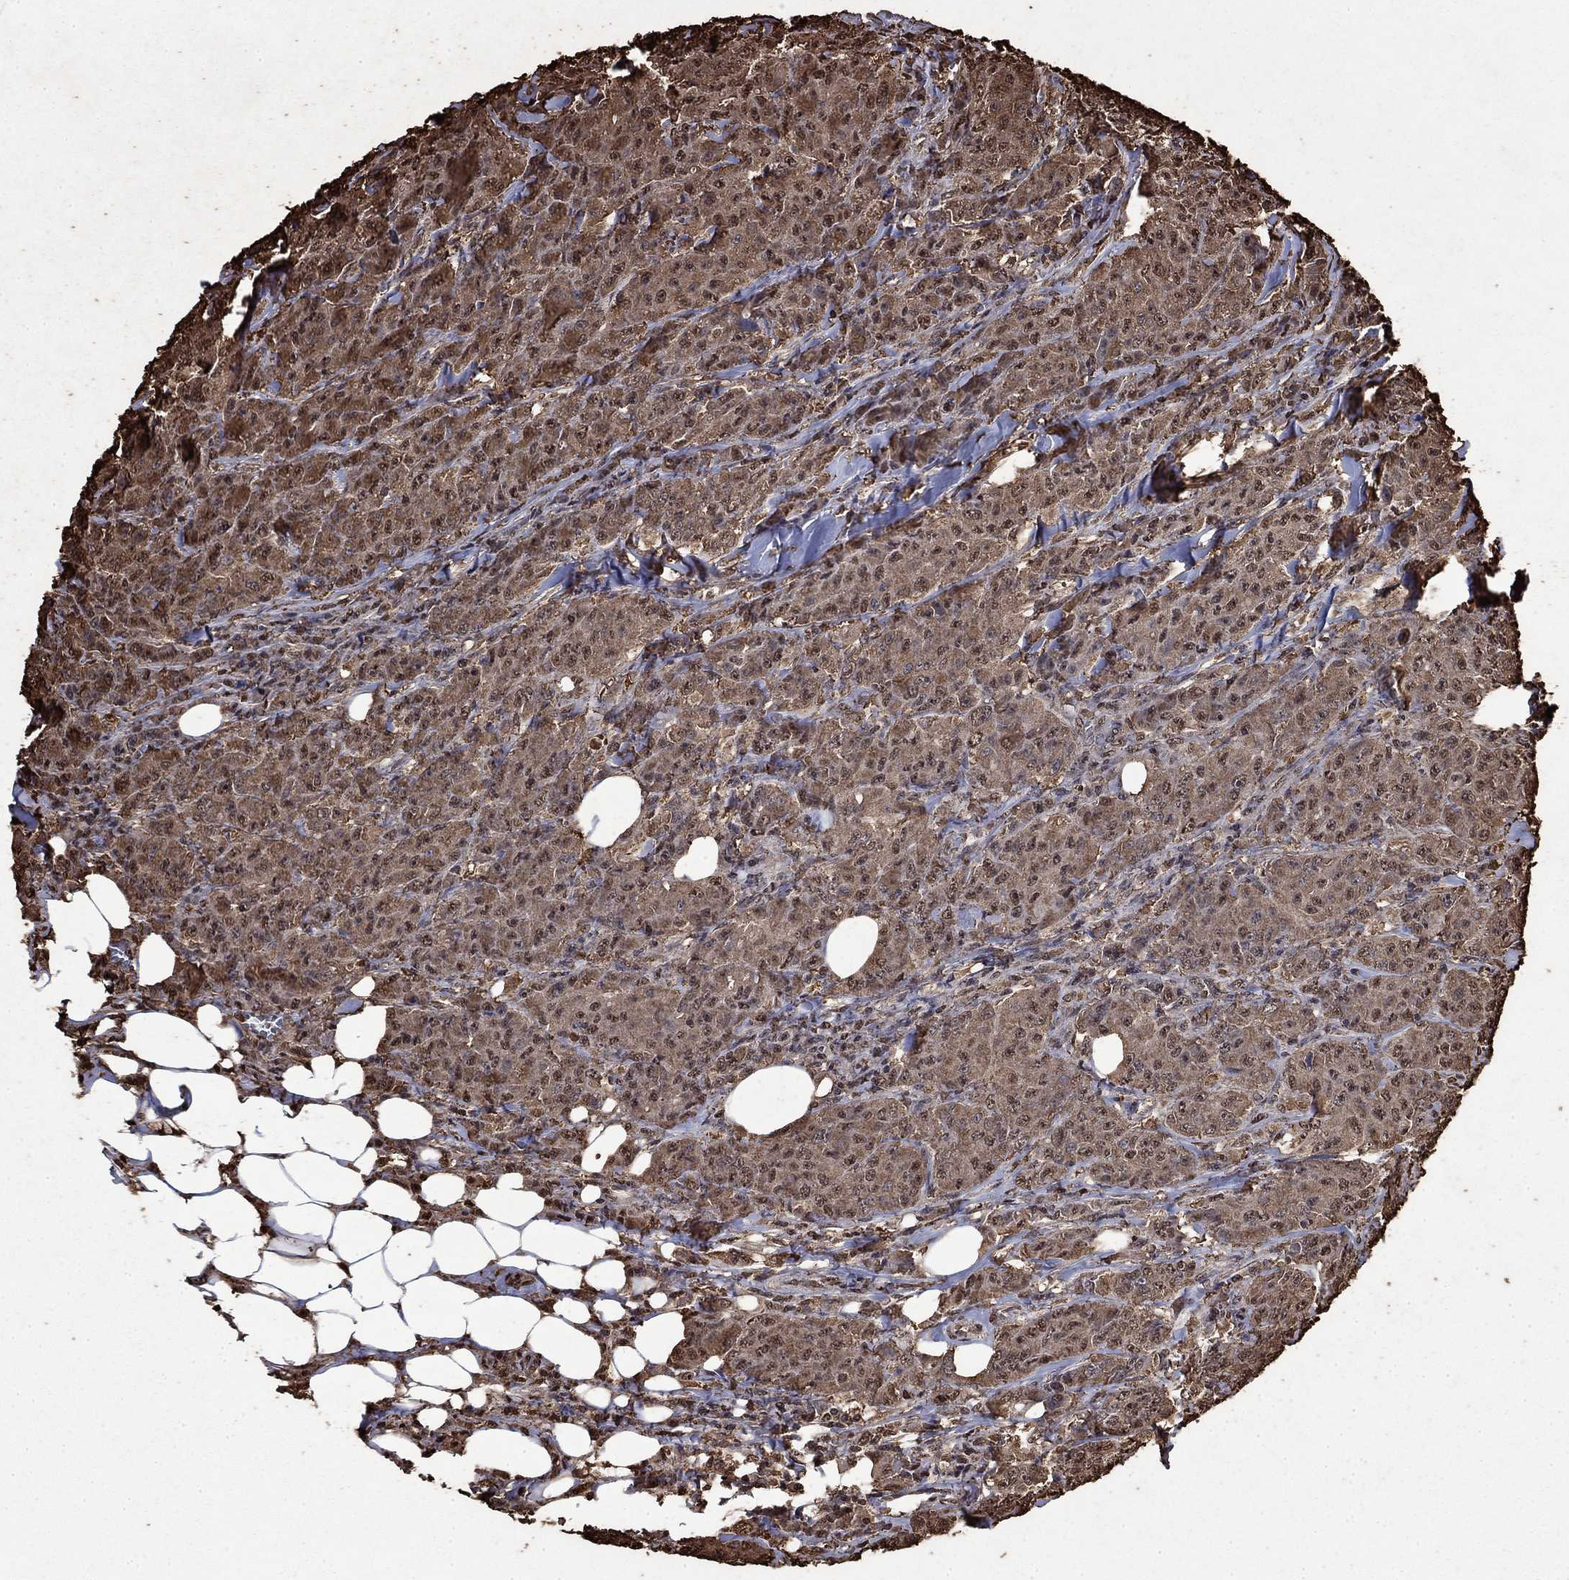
{"staining": {"intensity": "moderate", "quantity": "25%-75%", "location": "cytoplasmic/membranous,nuclear"}, "tissue": "breast cancer", "cell_type": "Tumor cells", "image_type": "cancer", "snomed": [{"axis": "morphology", "description": "Duct carcinoma"}, {"axis": "topography", "description": "Breast"}], "caption": "This is an image of immunohistochemistry (IHC) staining of breast cancer (infiltrating ductal carcinoma), which shows moderate positivity in the cytoplasmic/membranous and nuclear of tumor cells.", "gene": "GAPDH", "patient": {"sex": "female", "age": 43}}